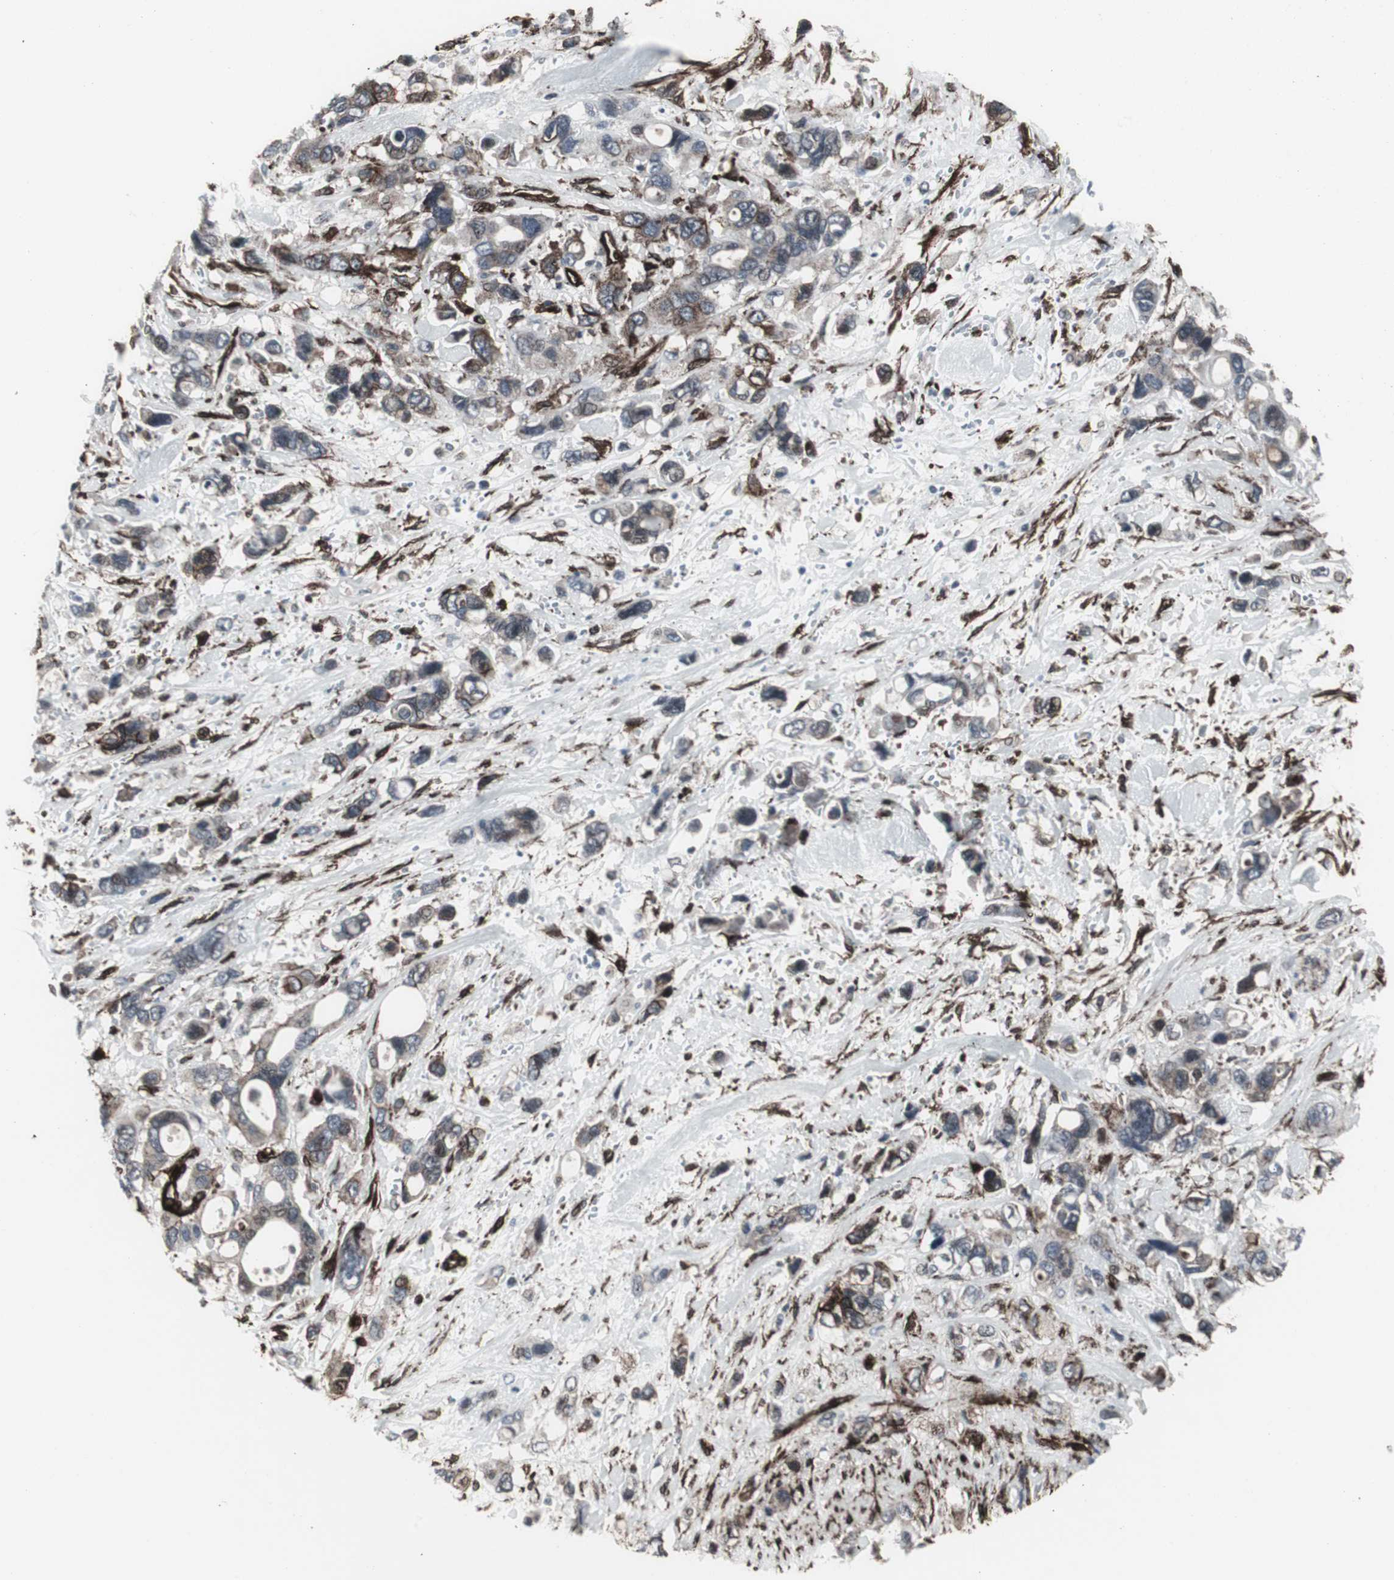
{"staining": {"intensity": "negative", "quantity": "none", "location": "none"}, "tissue": "pancreatic cancer", "cell_type": "Tumor cells", "image_type": "cancer", "snomed": [{"axis": "morphology", "description": "Adenocarcinoma, NOS"}, {"axis": "topography", "description": "Pancreas"}], "caption": "IHC photomicrograph of human pancreatic cancer (adenocarcinoma) stained for a protein (brown), which demonstrates no expression in tumor cells.", "gene": "PDGFA", "patient": {"sex": "male", "age": 46}}